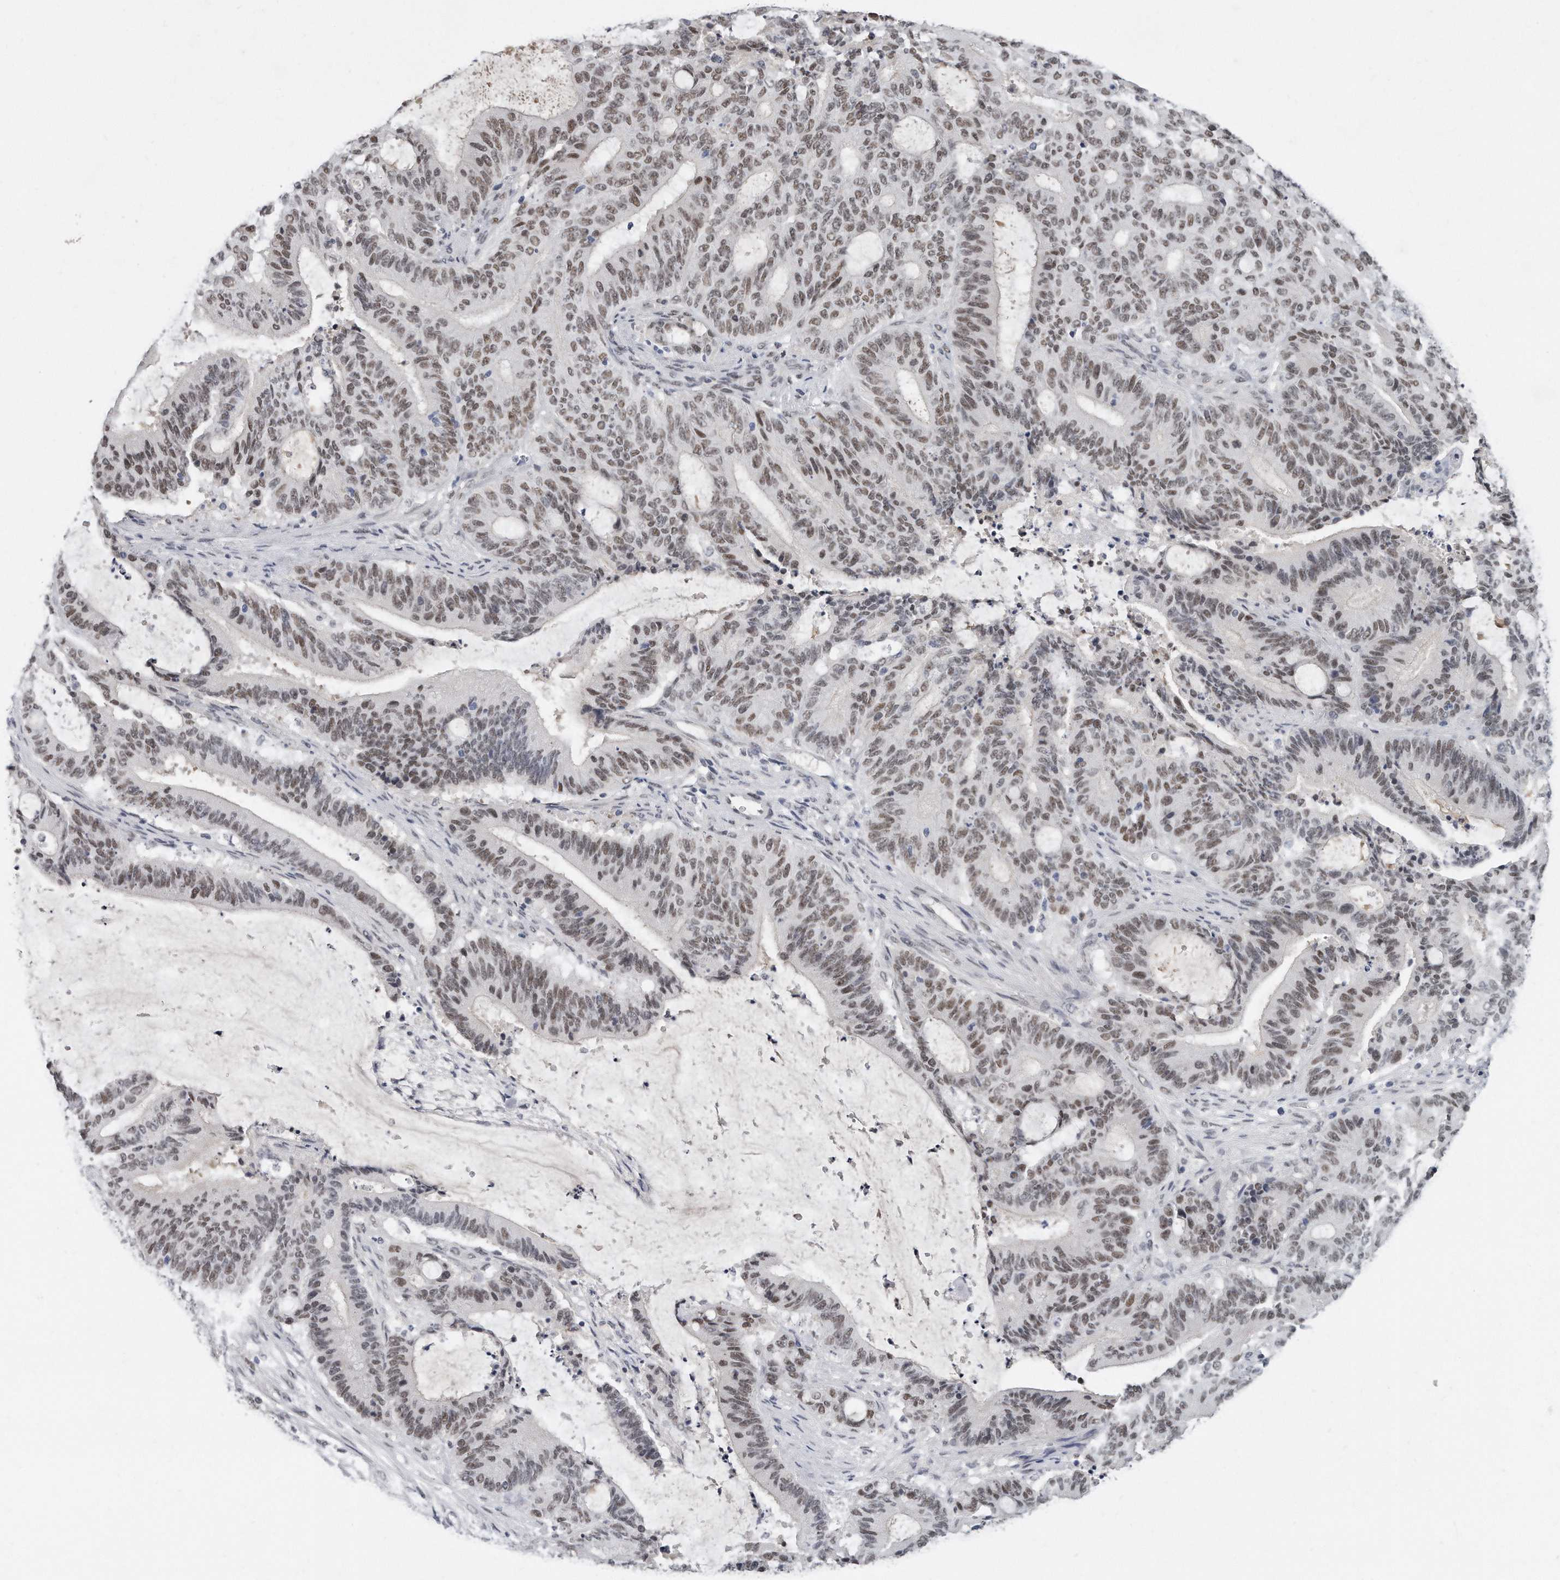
{"staining": {"intensity": "moderate", "quantity": ">75%", "location": "nuclear"}, "tissue": "liver cancer", "cell_type": "Tumor cells", "image_type": "cancer", "snomed": [{"axis": "morphology", "description": "Normal tissue, NOS"}, {"axis": "morphology", "description": "Cholangiocarcinoma"}, {"axis": "topography", "description": "Liver"}, {"axis": "topography", "description": "Peripheral nerve tissue"}], "caption": "Liver cancer (cholangiocarcinoma) was stained to show a protein in brown. There is medium levels of moderate nuclear staining in approximately >75% of tumor cells.", "gene": "CTBP2", "patient": {"sex": "female", "age": 73}}